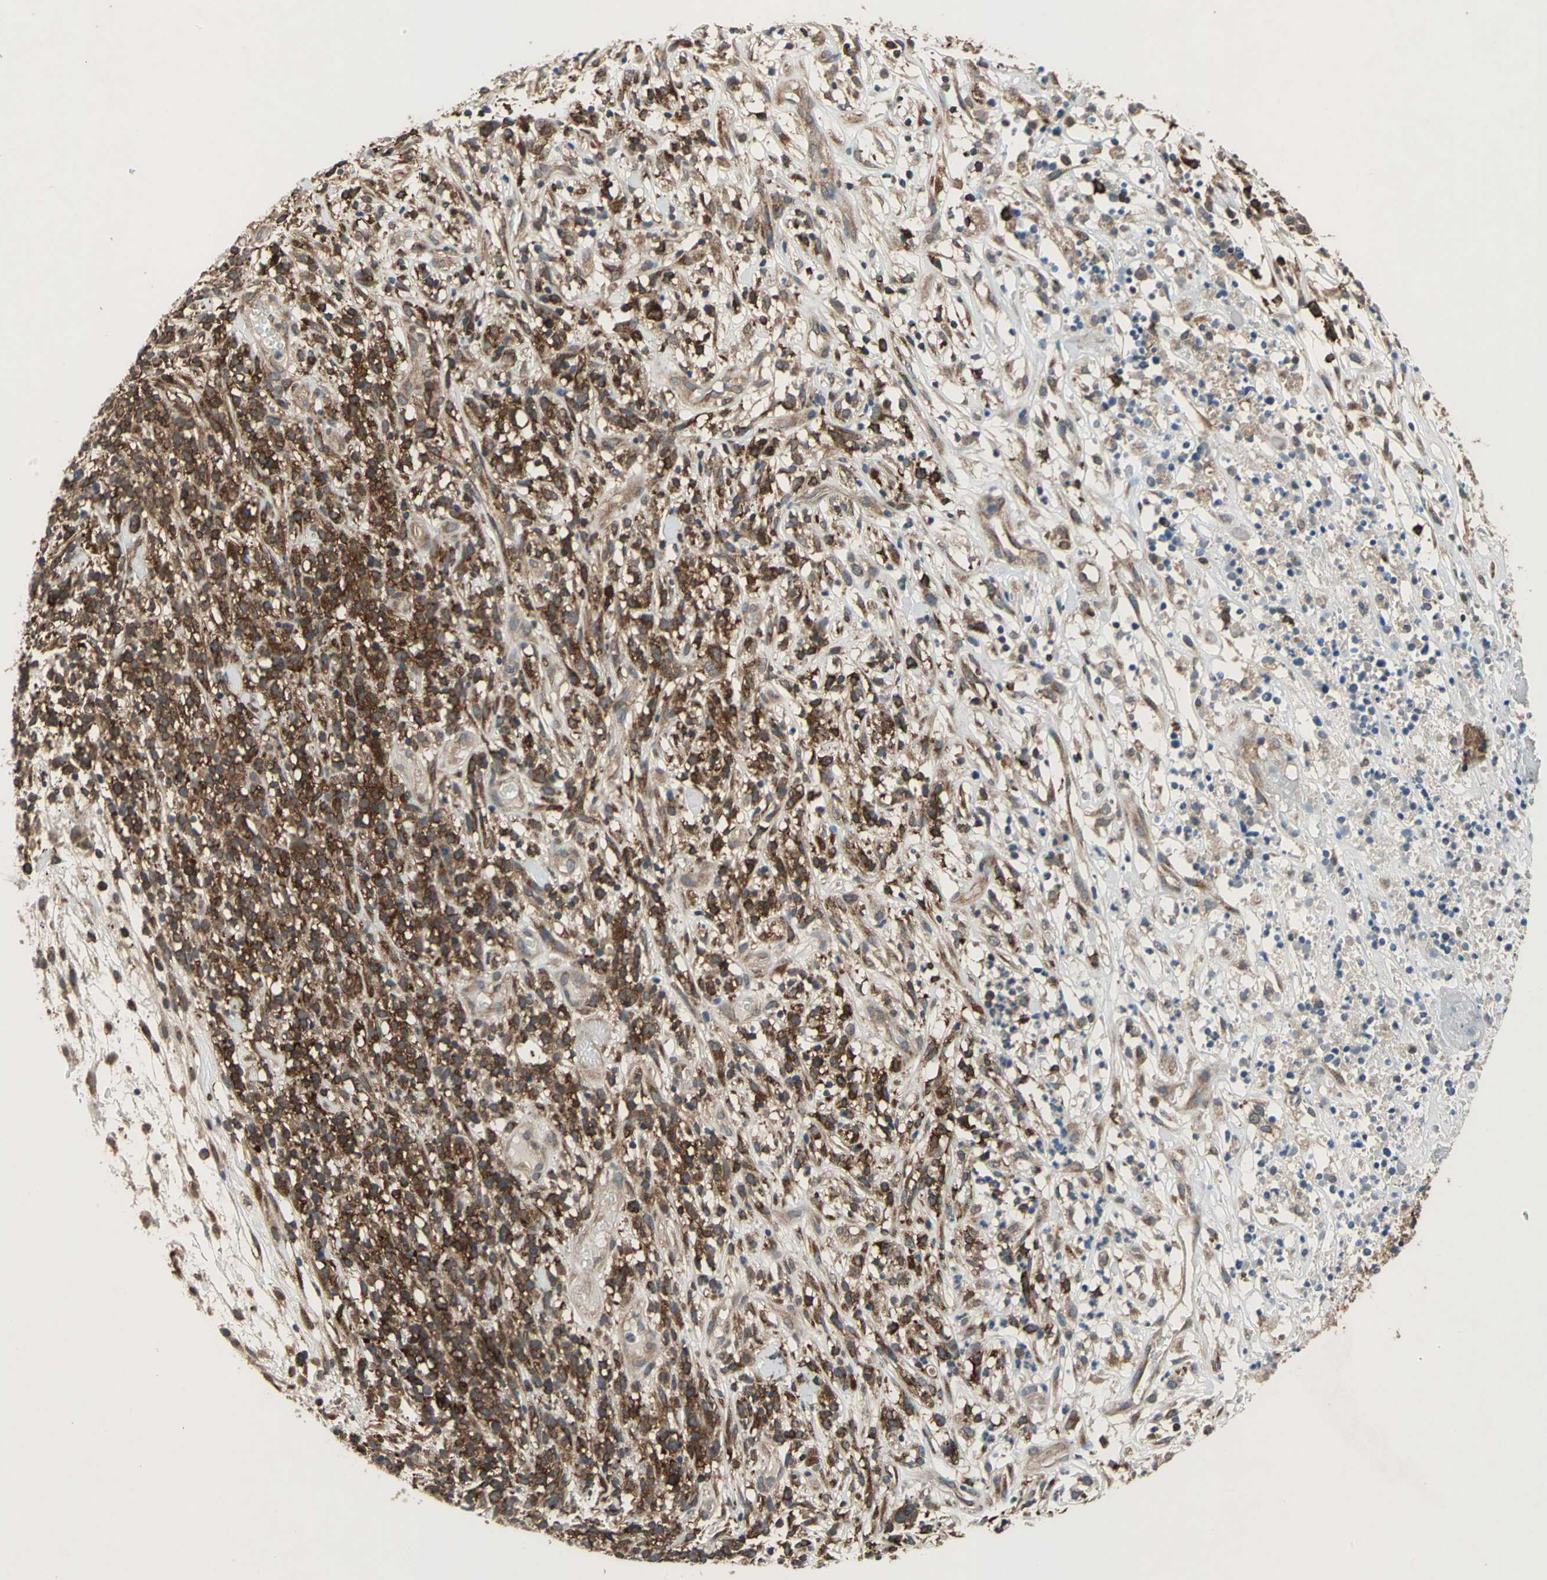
{"staining": {"intensity": "strong", "quantity": ">75%", "location": "cytoplasmic/membranous"}, "tissue": "lymphoma", "cell_type": "Tumor cells", "image_type": "cancer", "snomed": [{"axis": "morphology", "description": "Malignant lymphoma, non-Hodgkin's type, High grade"}, {"axis": "topography", "description": "Lymph node"}], "caption": "IHC of human malignant lymphoma, non-Hodgkin's type (high-grade) reveals high levels of strong cytoplasmic/membranous expression in approximately >75% of tumor cells.", "gene": "NFKBIE", "patient": {"sex": "female", "age": 73}}